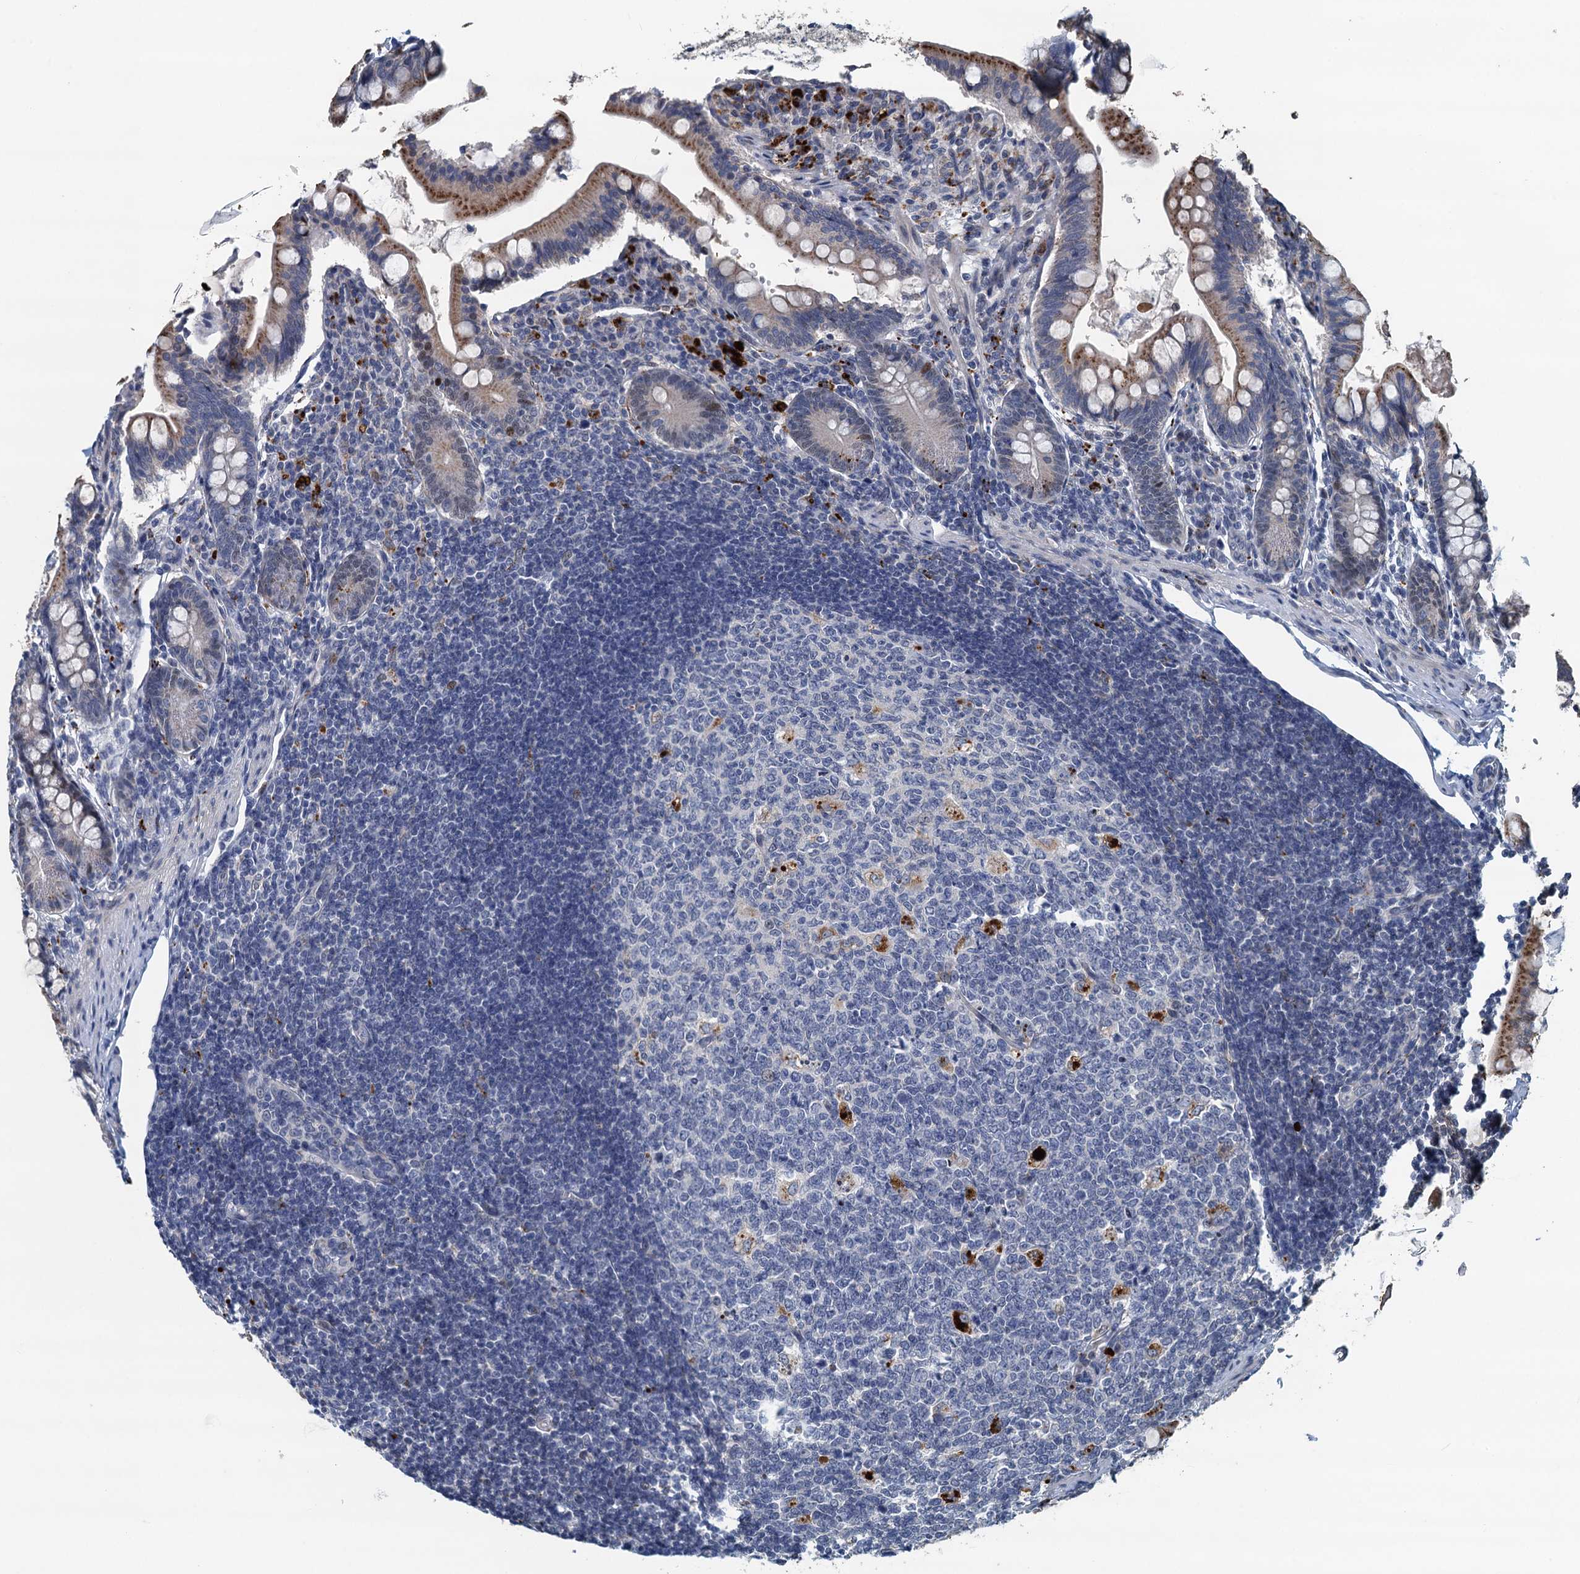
{"staining": {"intensity": "moderate", "quantity": "25%-75%", "location": "cytoplasmic/membranous"}, "tissue": "small intestine", "cell_type": "Glandular cells", "image_type": "normal", "snomed": [{"axis": "morphology", "description": "Normal tissue, NOS"}, {"axis": "topography", "description": "Small intestine"}], "caption": "Normal small intestine was stained to show a protein in brown. There is medium levels of moderate cytoplasmic/membranous expression in about 25%-75% of glandular cells. (DAB = brown stain, brightfield microscopy at high magnification).", "gene": "AGRN", "patient": {"sex": "male", "age": 7}}